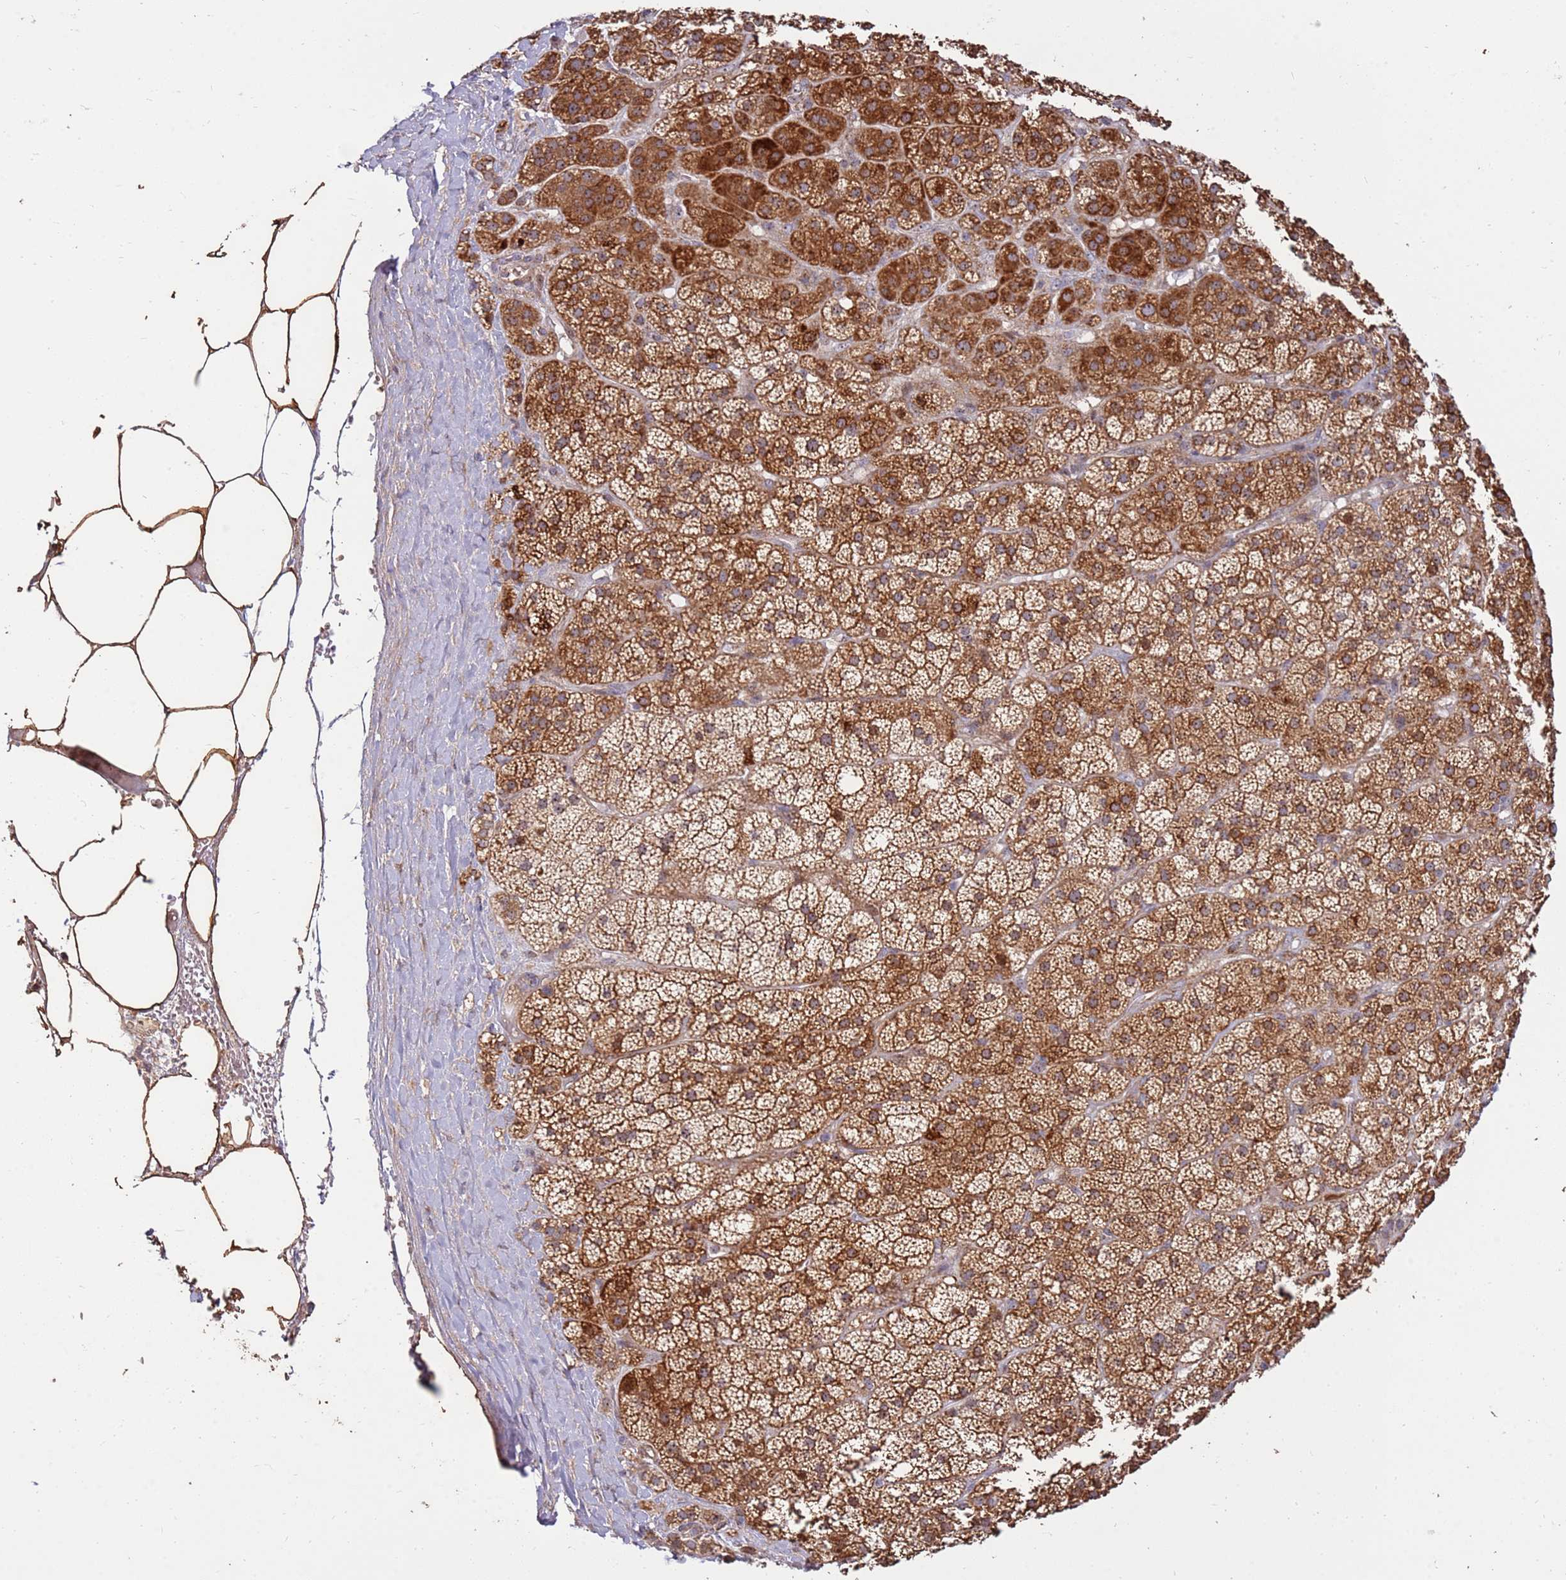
{"staining": {"intensity": "strong", "quantity": ">75%", "location": "cytoplasmic/membranous"}, "tissue": "adrenal gland", "cell_type": "Glandular cells", "image_type": "normal", "snomed": [{"axis": "morphology", "description": "Normal tissue, NOS"}, {"axis": "topography", "description": "Adrenal gland"}], "caption": "DAB (3,3'-diaminobenzidine) immunohistochemical staining of normal adrenal gland shows strong cytoplasmic/membranous protein positivity in about >75% of glandular cells.", "gene": "KIF25", "patient": {"sex": "female", "age": 70}}